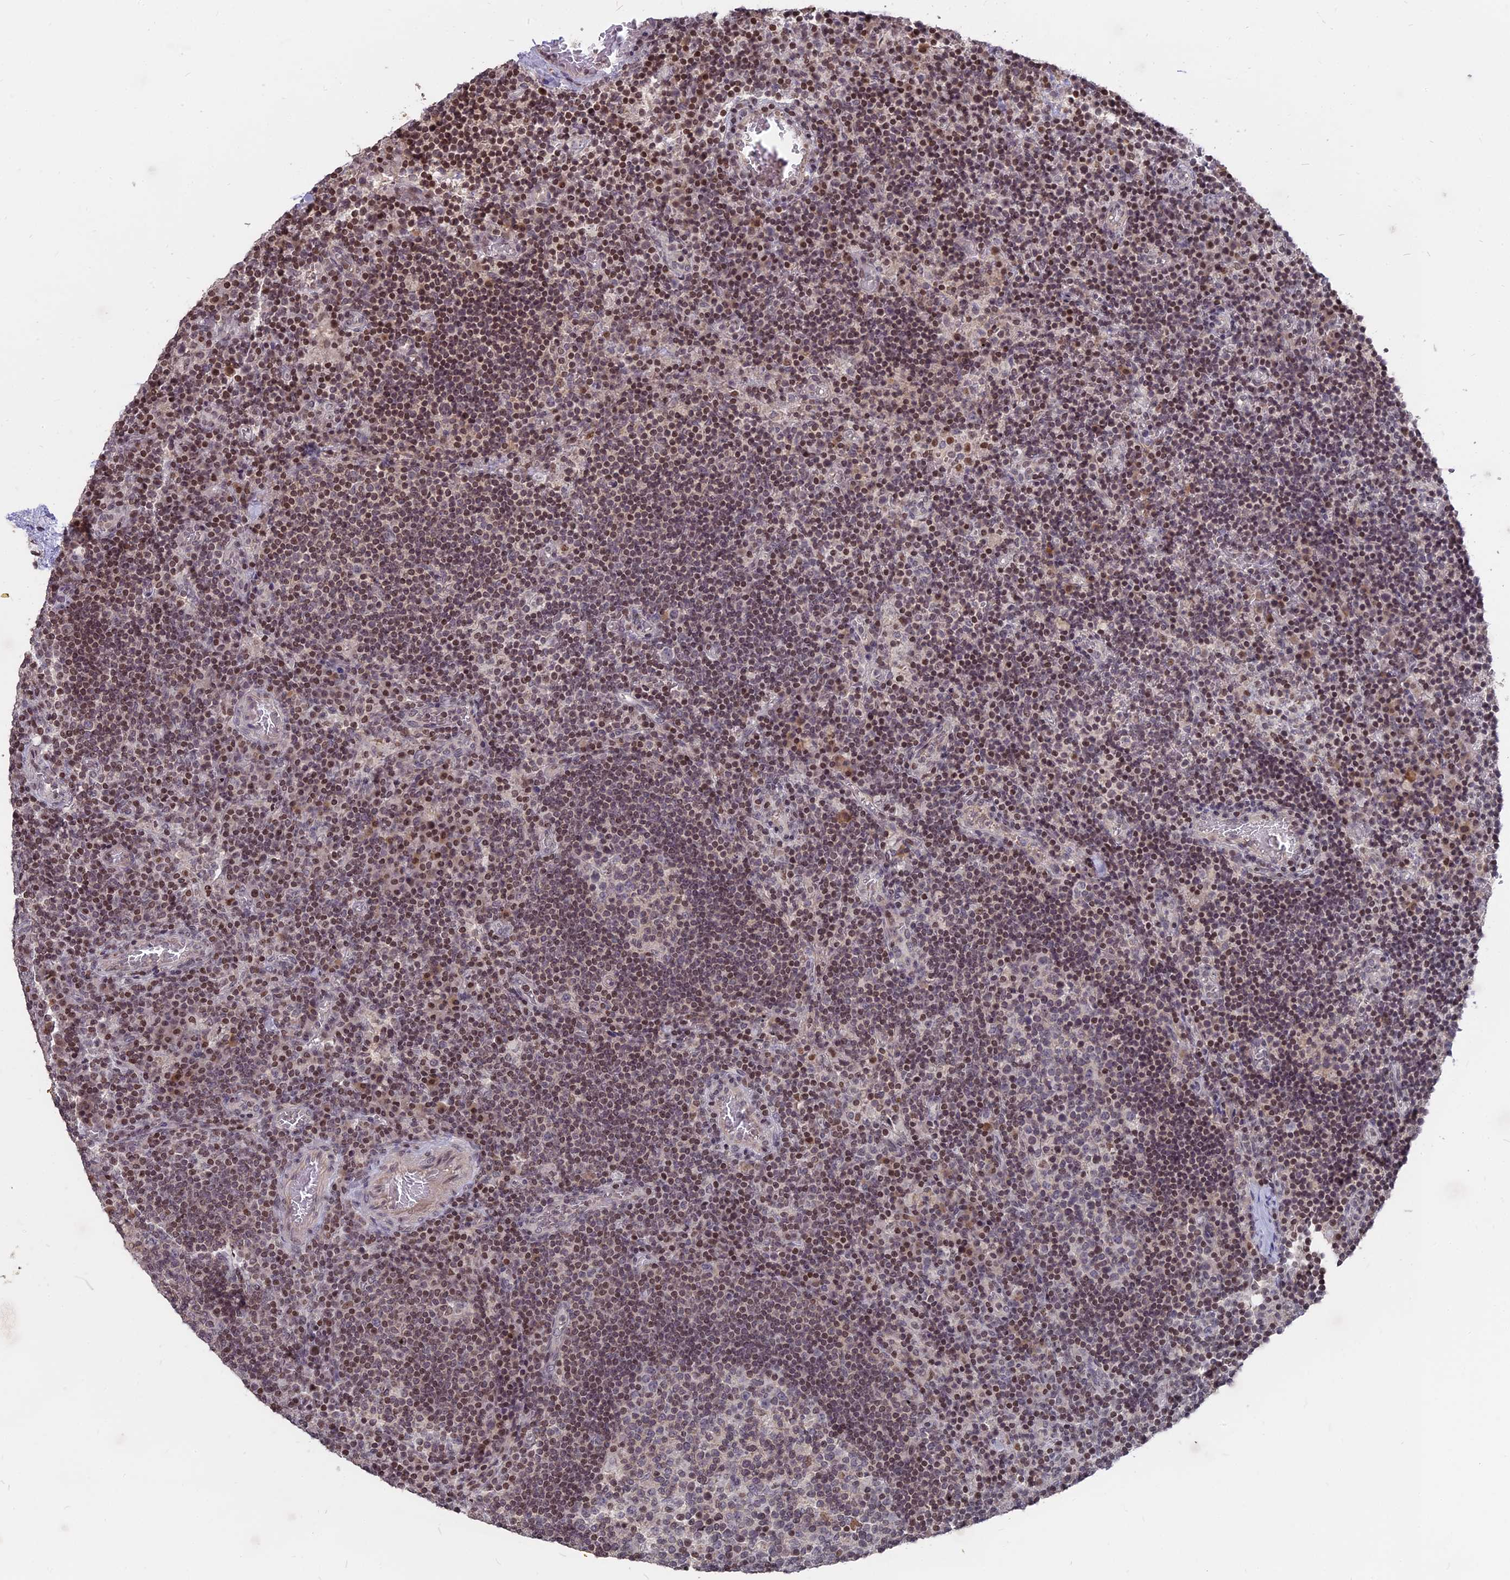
{"staining": {"intensity": "moderate", "quantity": "25%-75%", "location": "nuclear"}, "tissue": "lymph node", "cell_type": "Germinal center cells", "image_type": "normal", "snomed": [{"axis": "morphology", "description": "Normal tissue, NOS"}, {"axis": "topography", "description": "Lymph node"}], "caption": "Lymph node stained with a brown dye displays moderate nuclear positive expression in about 25%-75% of germinal center cells.", "gene": "NR1H3", "patient": {"sex": "male", "age": 58}}